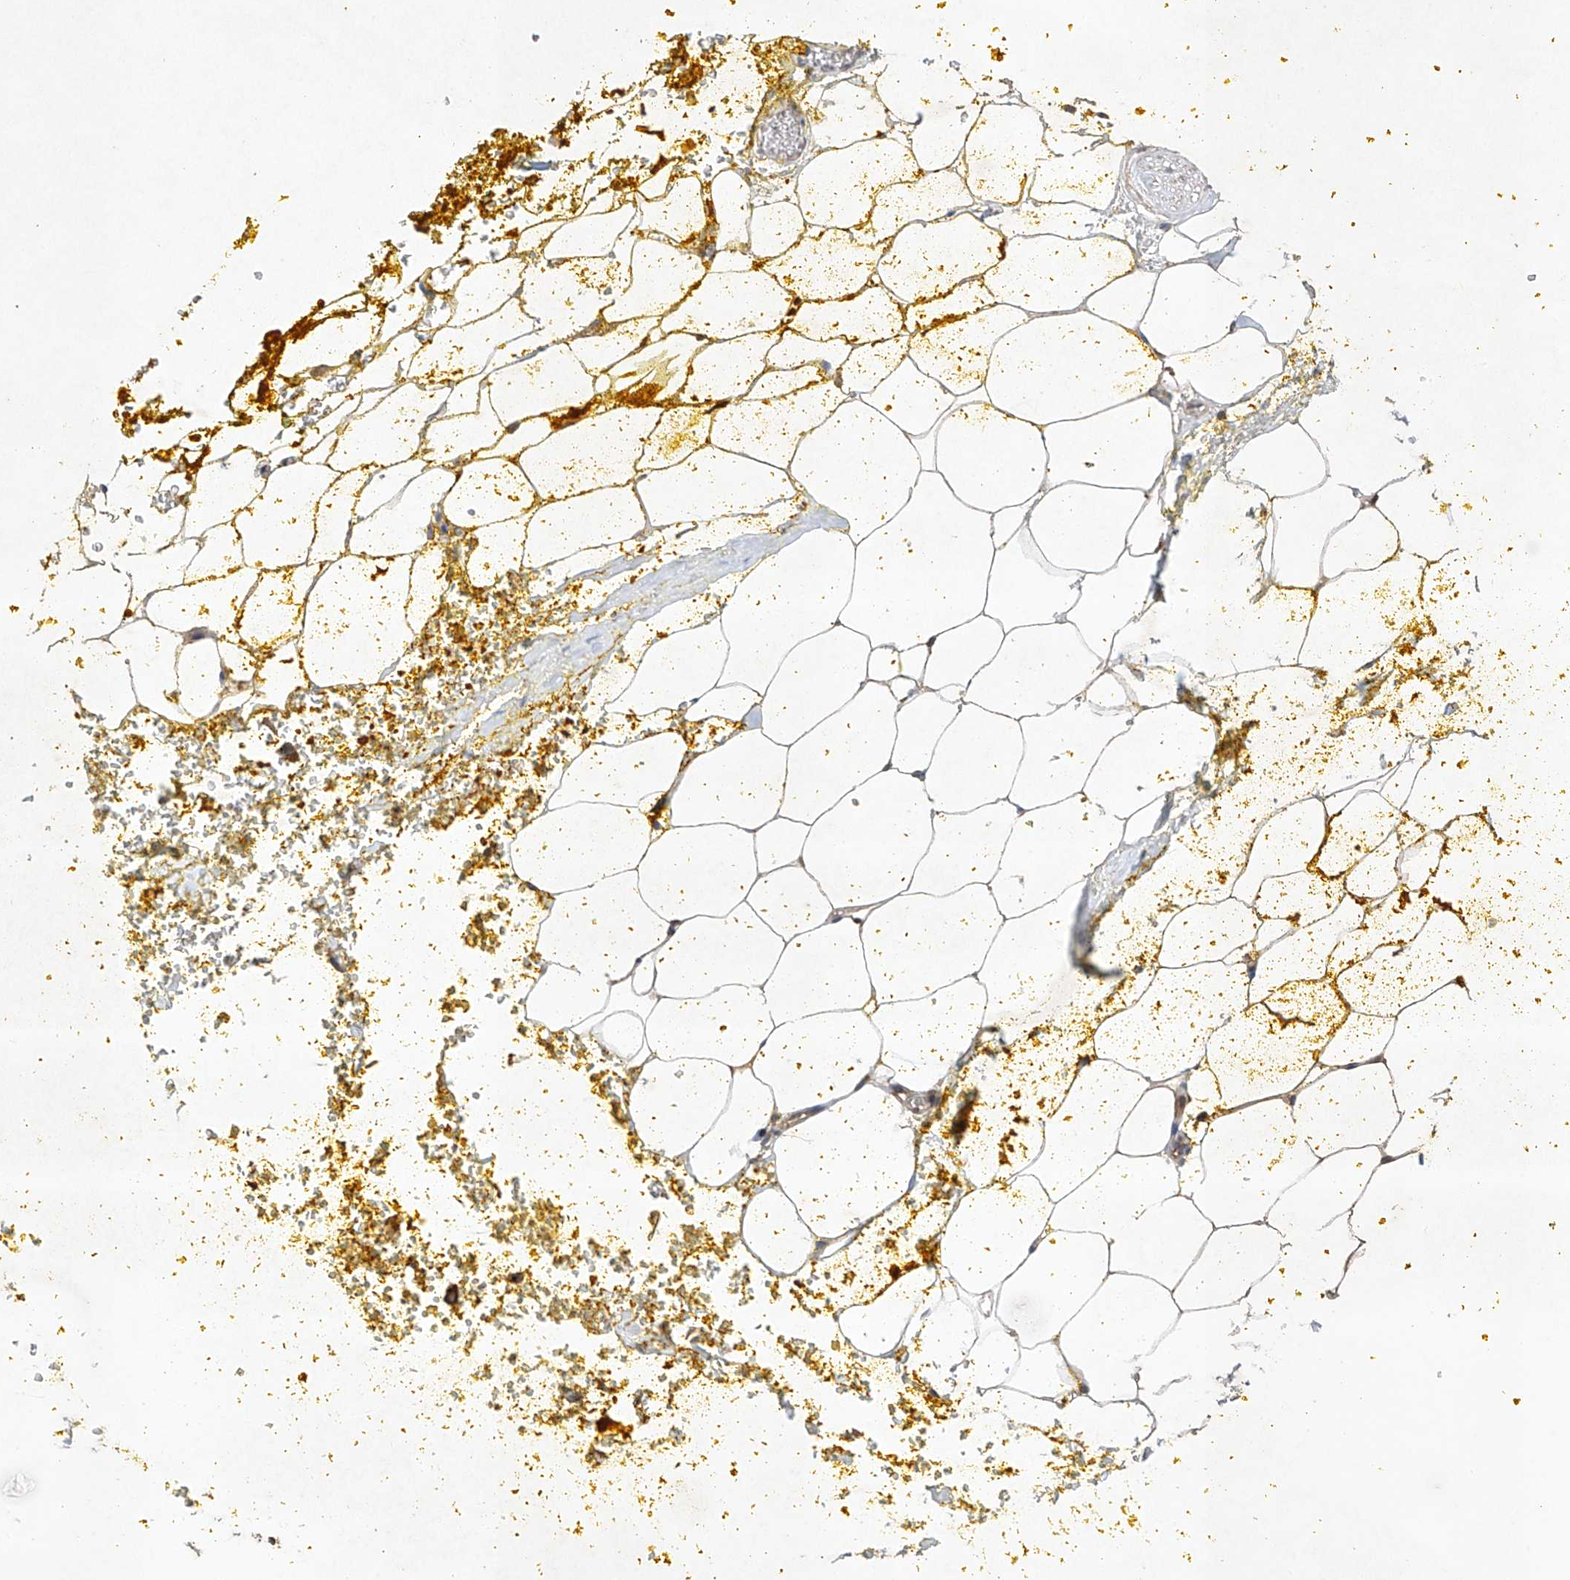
{"staining": {"intensity": "moderate", "quantity": ">75%", "location": "cytoplasmic/membranous"}, "tissue": "adipose tissue", "cell_type": "Adipocytes", "image_type": "normal", "snomed": [{"axis": "morphology", "description": "Normal tissue, NOS"}, {"axis": "morphology", "description": "Adenocarcinoma, Low grade"}, {"axis": "topography", "description": "Prostate"}, {"axis": "topography", "description": "Peripheral nerve tissue"}], "caption": "An IHC image of unremarkable tissue is shown. Protein staining in brown shows moderate cytoplasmic/membranous positivity in adipose tissue within adipocytes. The staining is performed using DAB (3,3'-diaminobenzidine) brown chromogen to label protein expression. The nuclei are counter-stained blue using hematoxylin.", "gene": "LURAP1", "patient": {"sex": "male", "age": 63}}